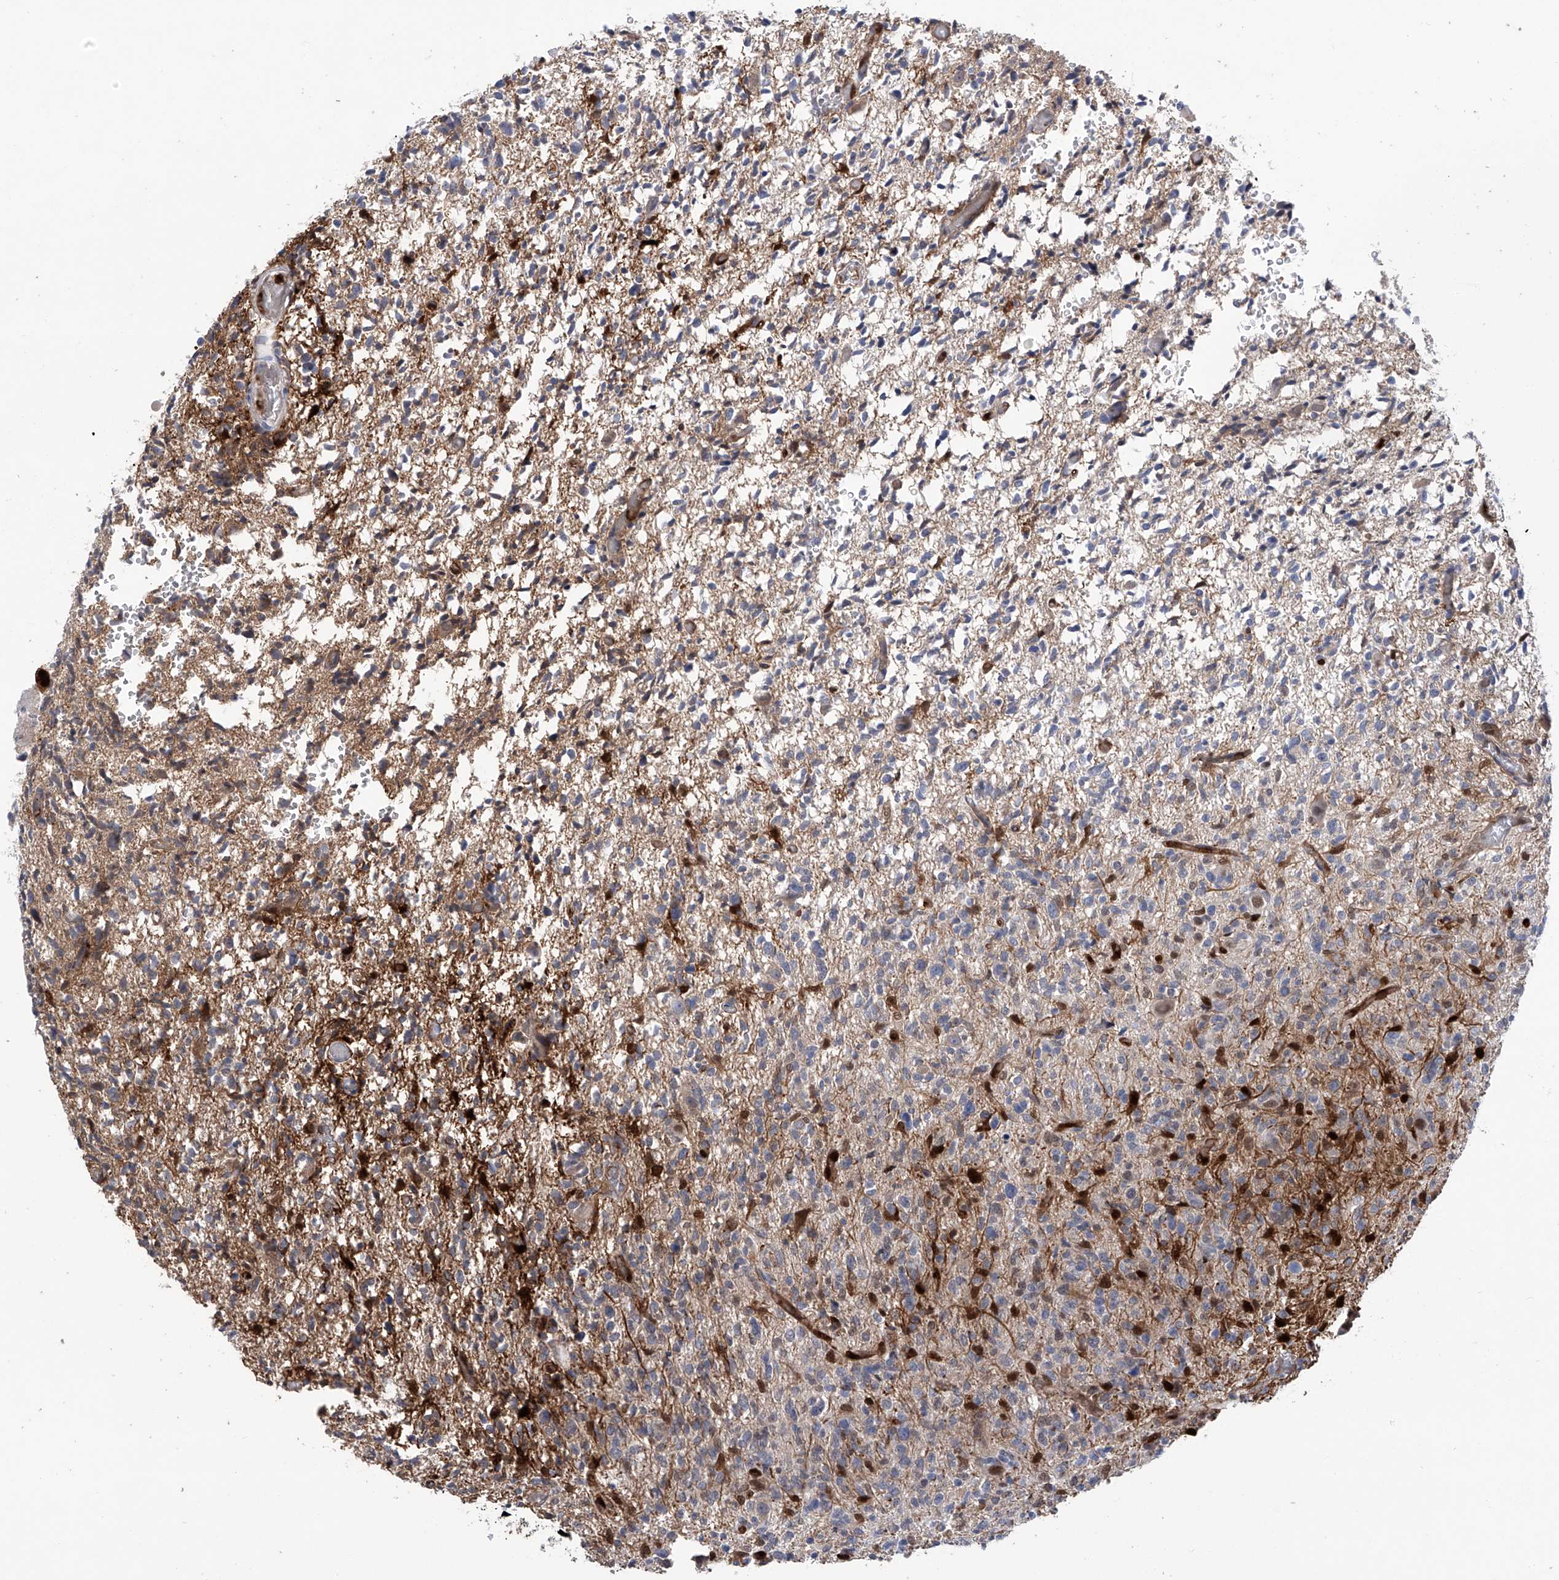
{"staining": {"intensity": "negative", "quantity": "none", "location": "none"}, "tissue": "glioma", "cell_type": "Tumor cells", "image_type": "cancer", "snomed": [{"axis": "morphology", "description": "Glioma, malignant, High grade"}, {"axis": "topography", "description": "Brain"}], "caption": "Immunohistochemistry (IHC) image of human high-grade glioma (malignant) stained for a protein (brown), which demonstrates no expression in tumor cells.", "gene": "PHF20", "patient": {"sex": "female", "age": 57}}